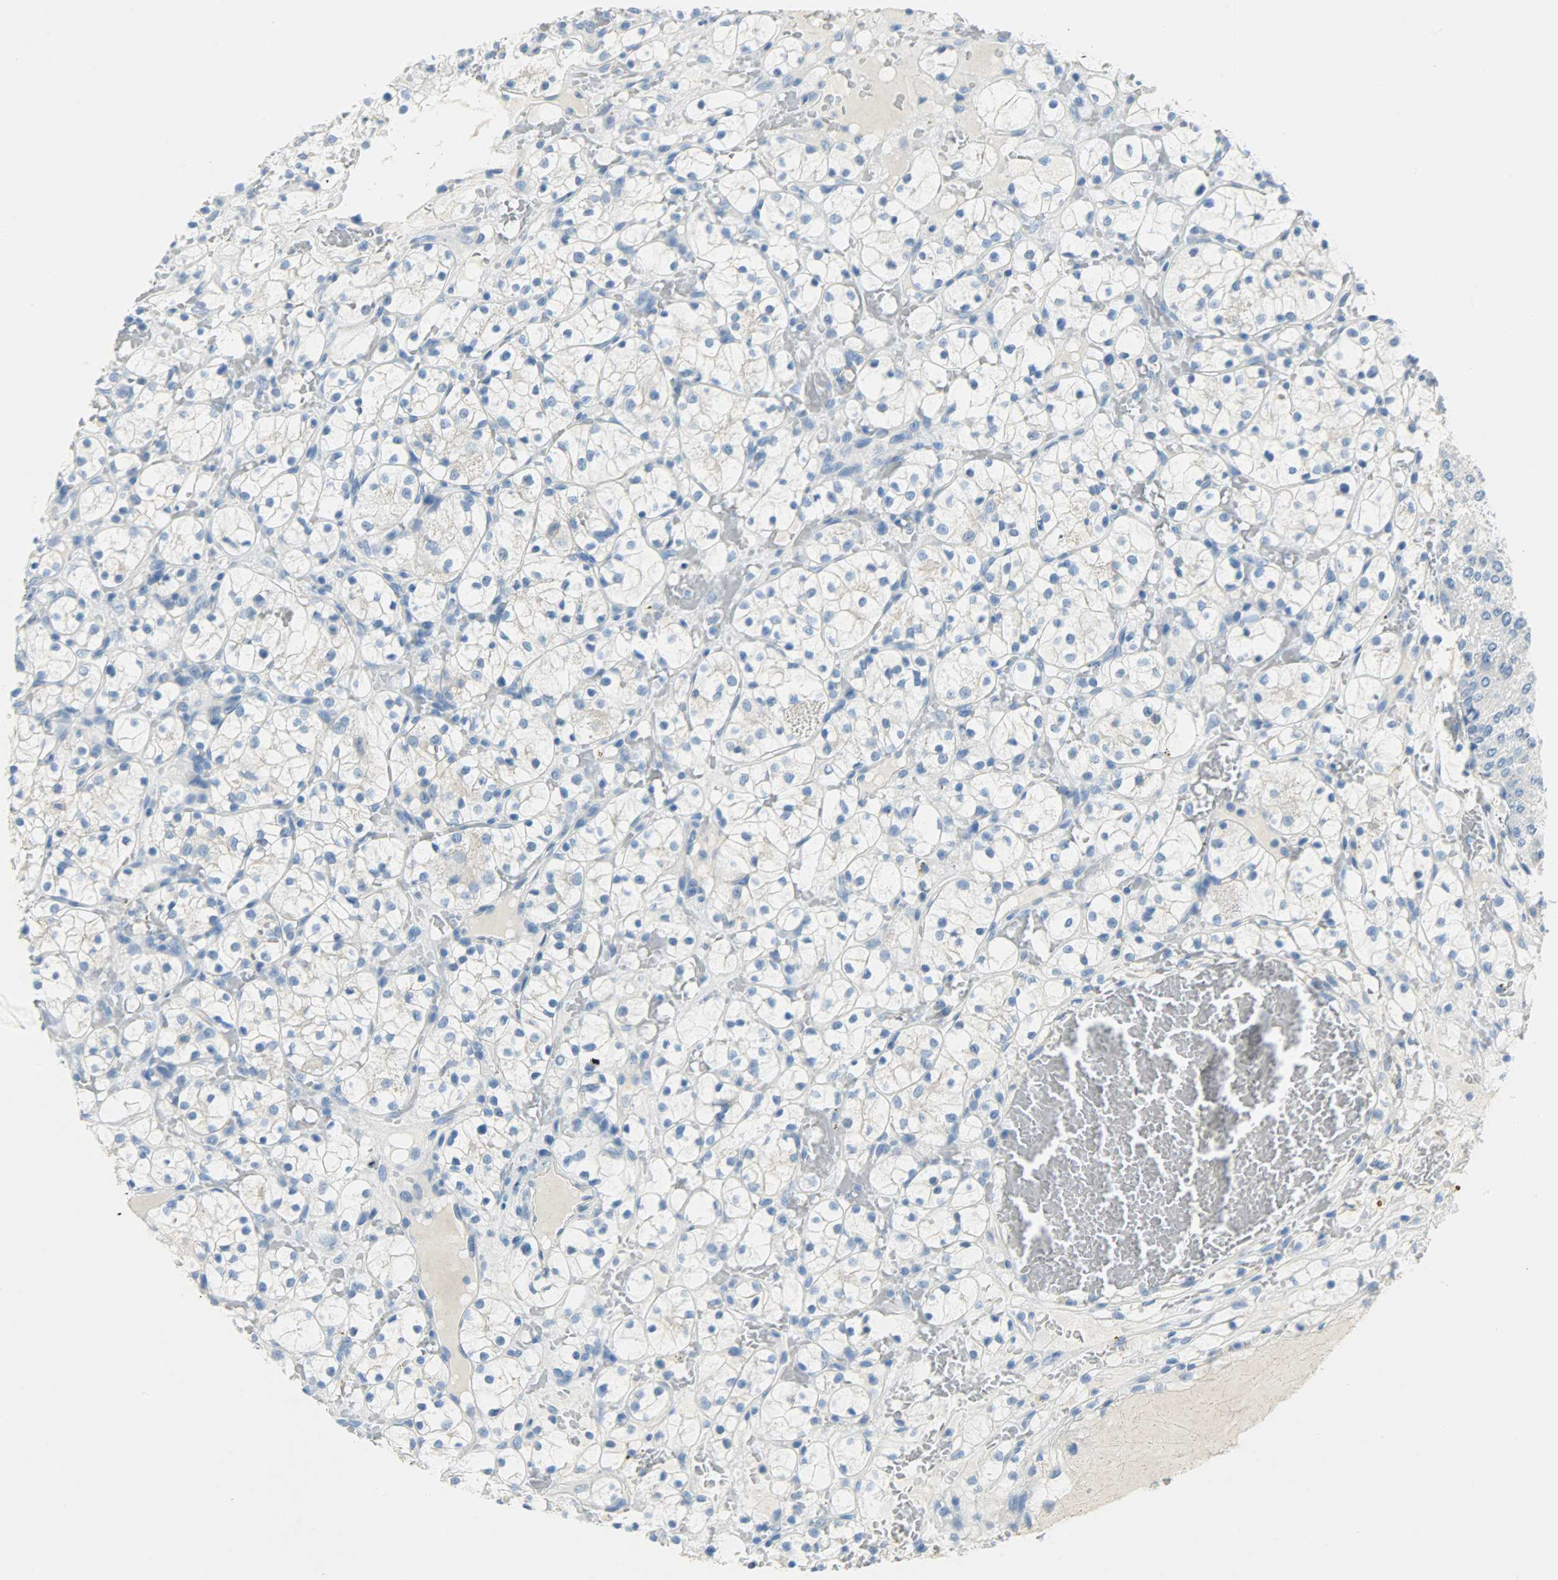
{"staining": {"intensity": "negative", "quantity": "none", "location": "none"}, "tissue": "renal cancer", "cell_type": "Tumor cells", "image_type": "cancer", "snomed": [{"axis": "morphology", "description": "Adenocarcinoma, NOS"}, {"axis": "topography", "description": "Kidney"}], "caption": "Immunohistochemistry (IHC) micrograph of neoplastic tissue: renal cancer (adenocarcinoma) stained with DAB (3,3'-diaminobenzidine) displays no significant protein positivity in tumor cells. (DAB (3,3'-diaminobenzidine) immunohistochemistry (IHC), high magnification).", "gene": "PROM1", "patient": {"sex": "female", "age": 60}}